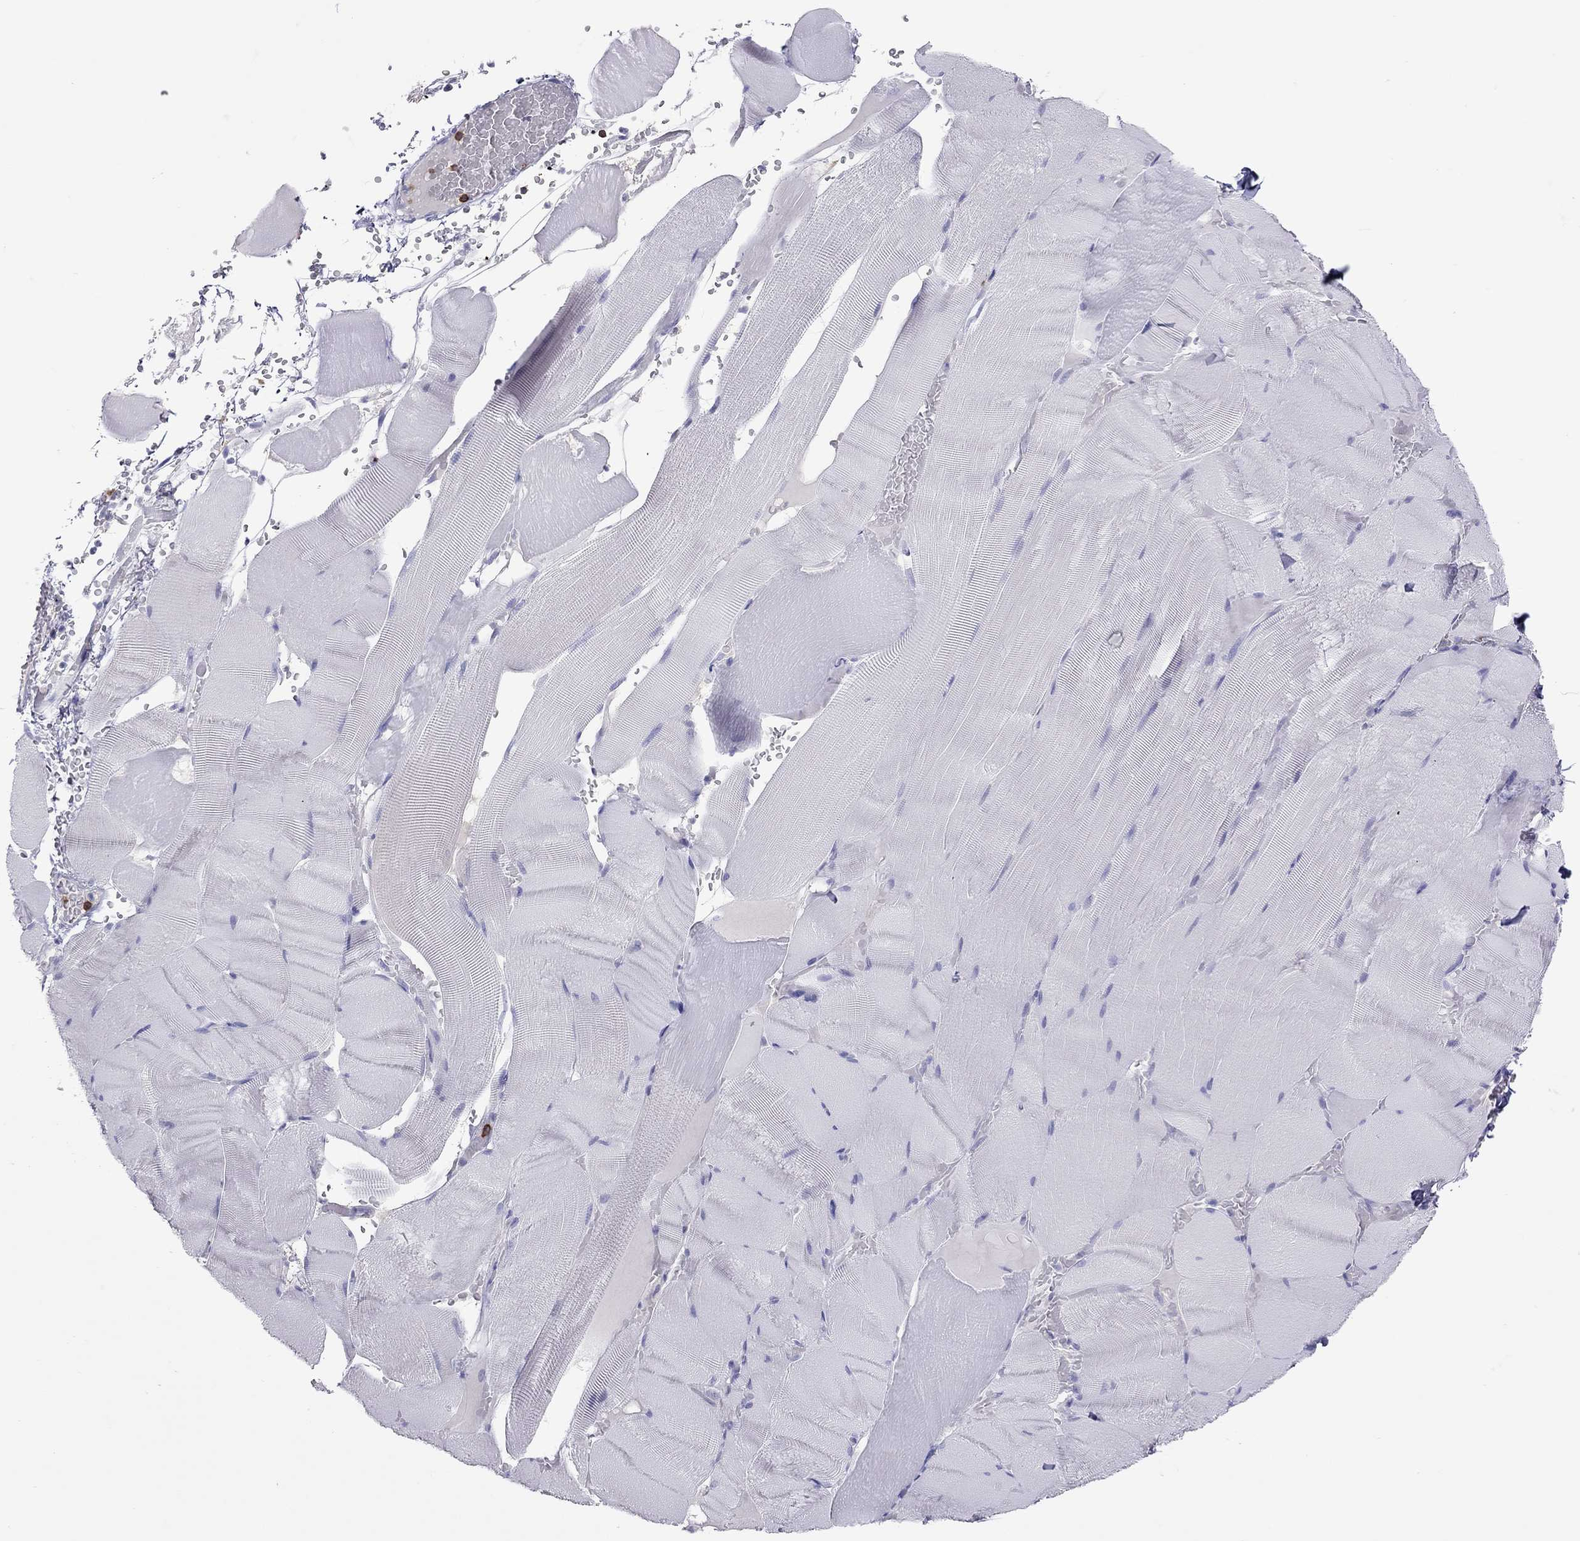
{"staining": {"intensity": "negative", "quantity": "none", "location": "none"}, "tissue": "skeletal muscle", "cell_type": "Myocytes", "image_type": "normal", "snomed": [{"axis": "morphology", "description": "Normal tissue, NOS"}, {"axis": "topography", "description": "Skeletal muscle"}], "caption": "IHC histopathology image of benign skeletal muscle: human skeletal muscle stained with DAB exhibits no significant protein staining in myocytes.", "gene": "ENSG00000288637", "patient": {"sex": "male", "age": 56}}